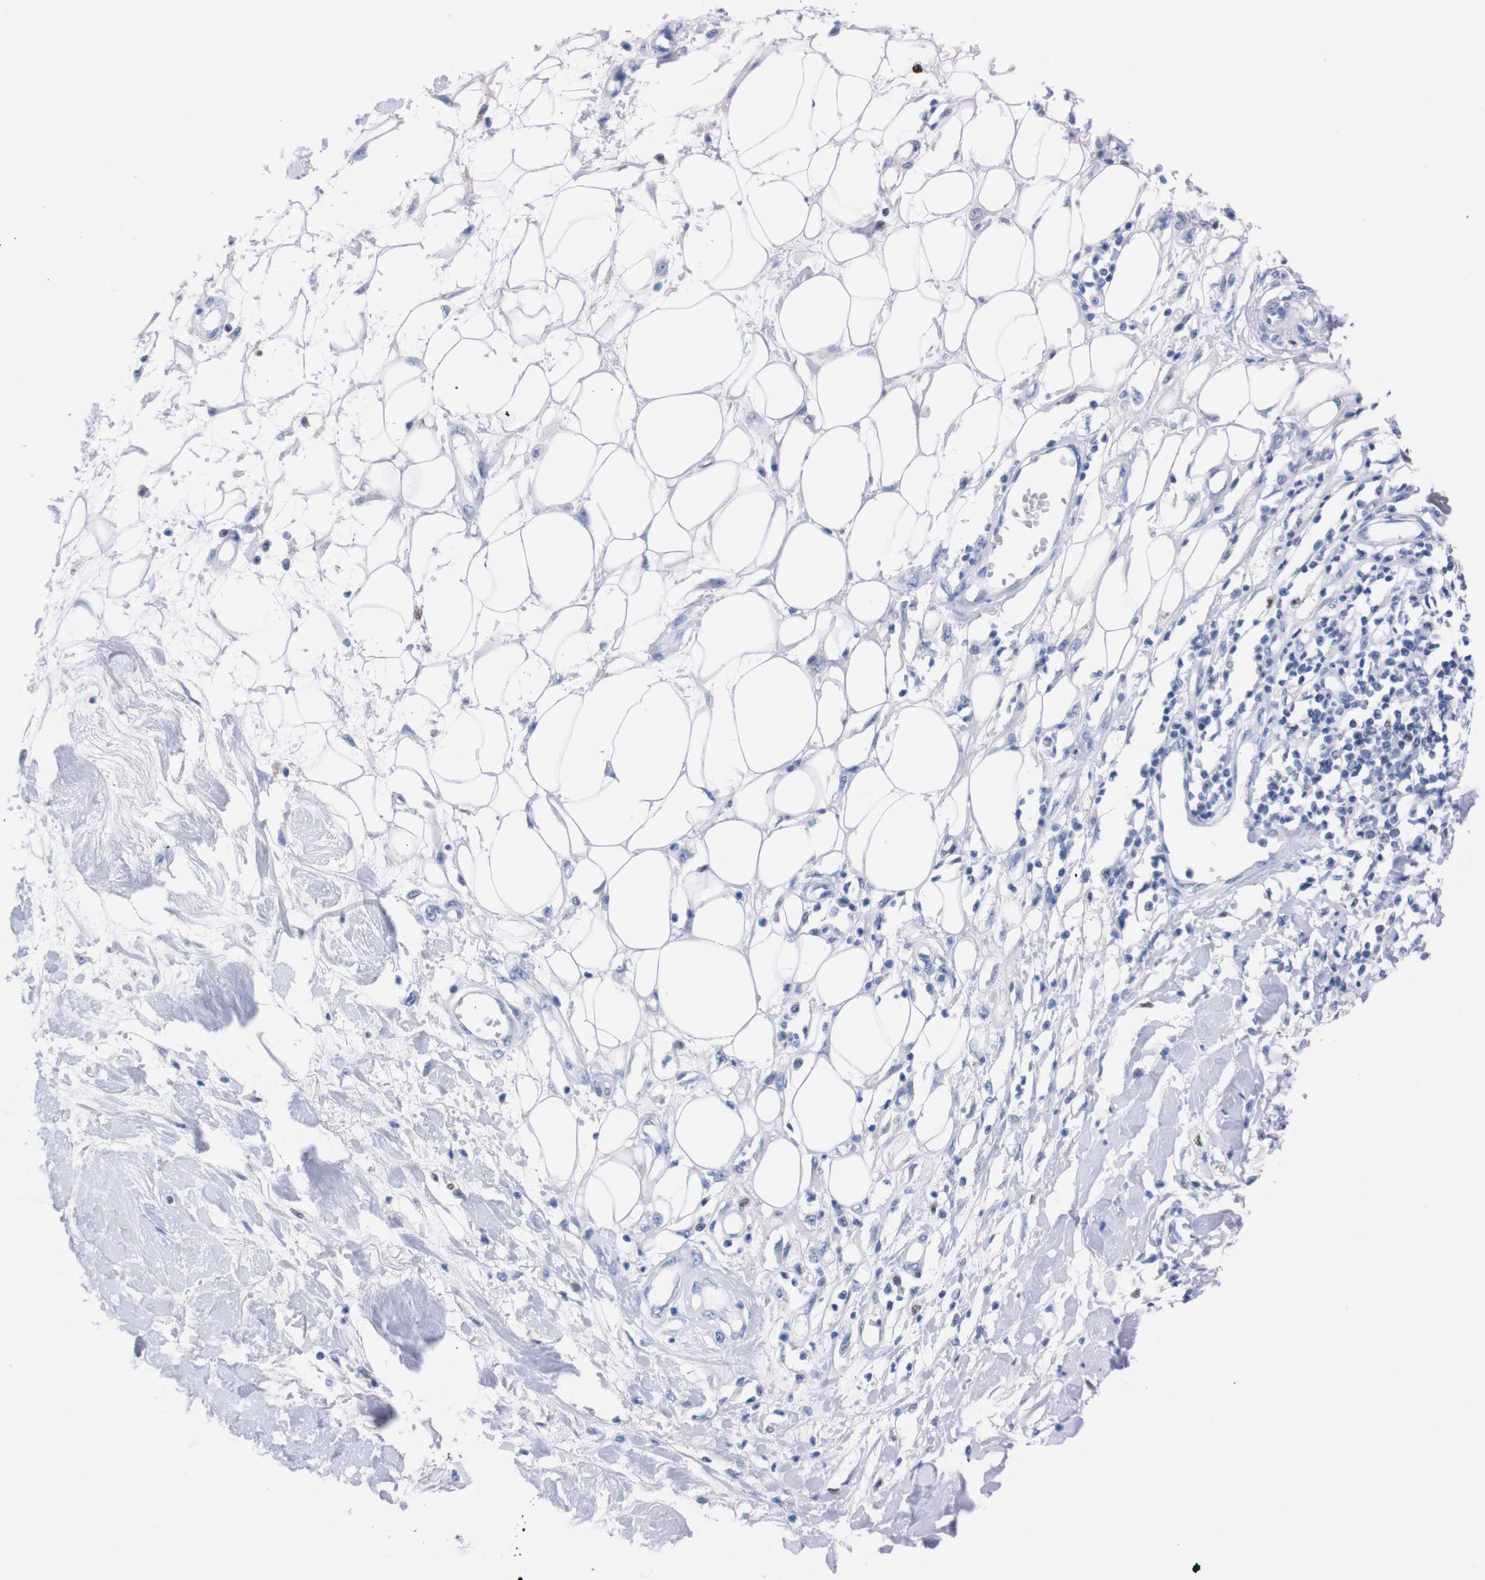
{"staining": {"intensity": "negative", "quantity": "none", "location": "none"}, "tissue": "adipose tissue", "cell_type": "Adipocytes", "image_type": "normal", "snomed": [{"axis": "morphology", "description": "Normal tissue, NOS"}, {"axis": "morphology", "description": "Squamous cell carcinoma, NOS"}, {"axis": "topography", "description": "Skin"}, {"axis": "topography", "description": "Peripheral nerve tissue"}], "caption": "This is an immunohistochemistry image of unremarkable human adipose tissue. There is no expression in adipocytes.", "gene": "P2RY12", "patient": {"sex": "male", "age": 83}}